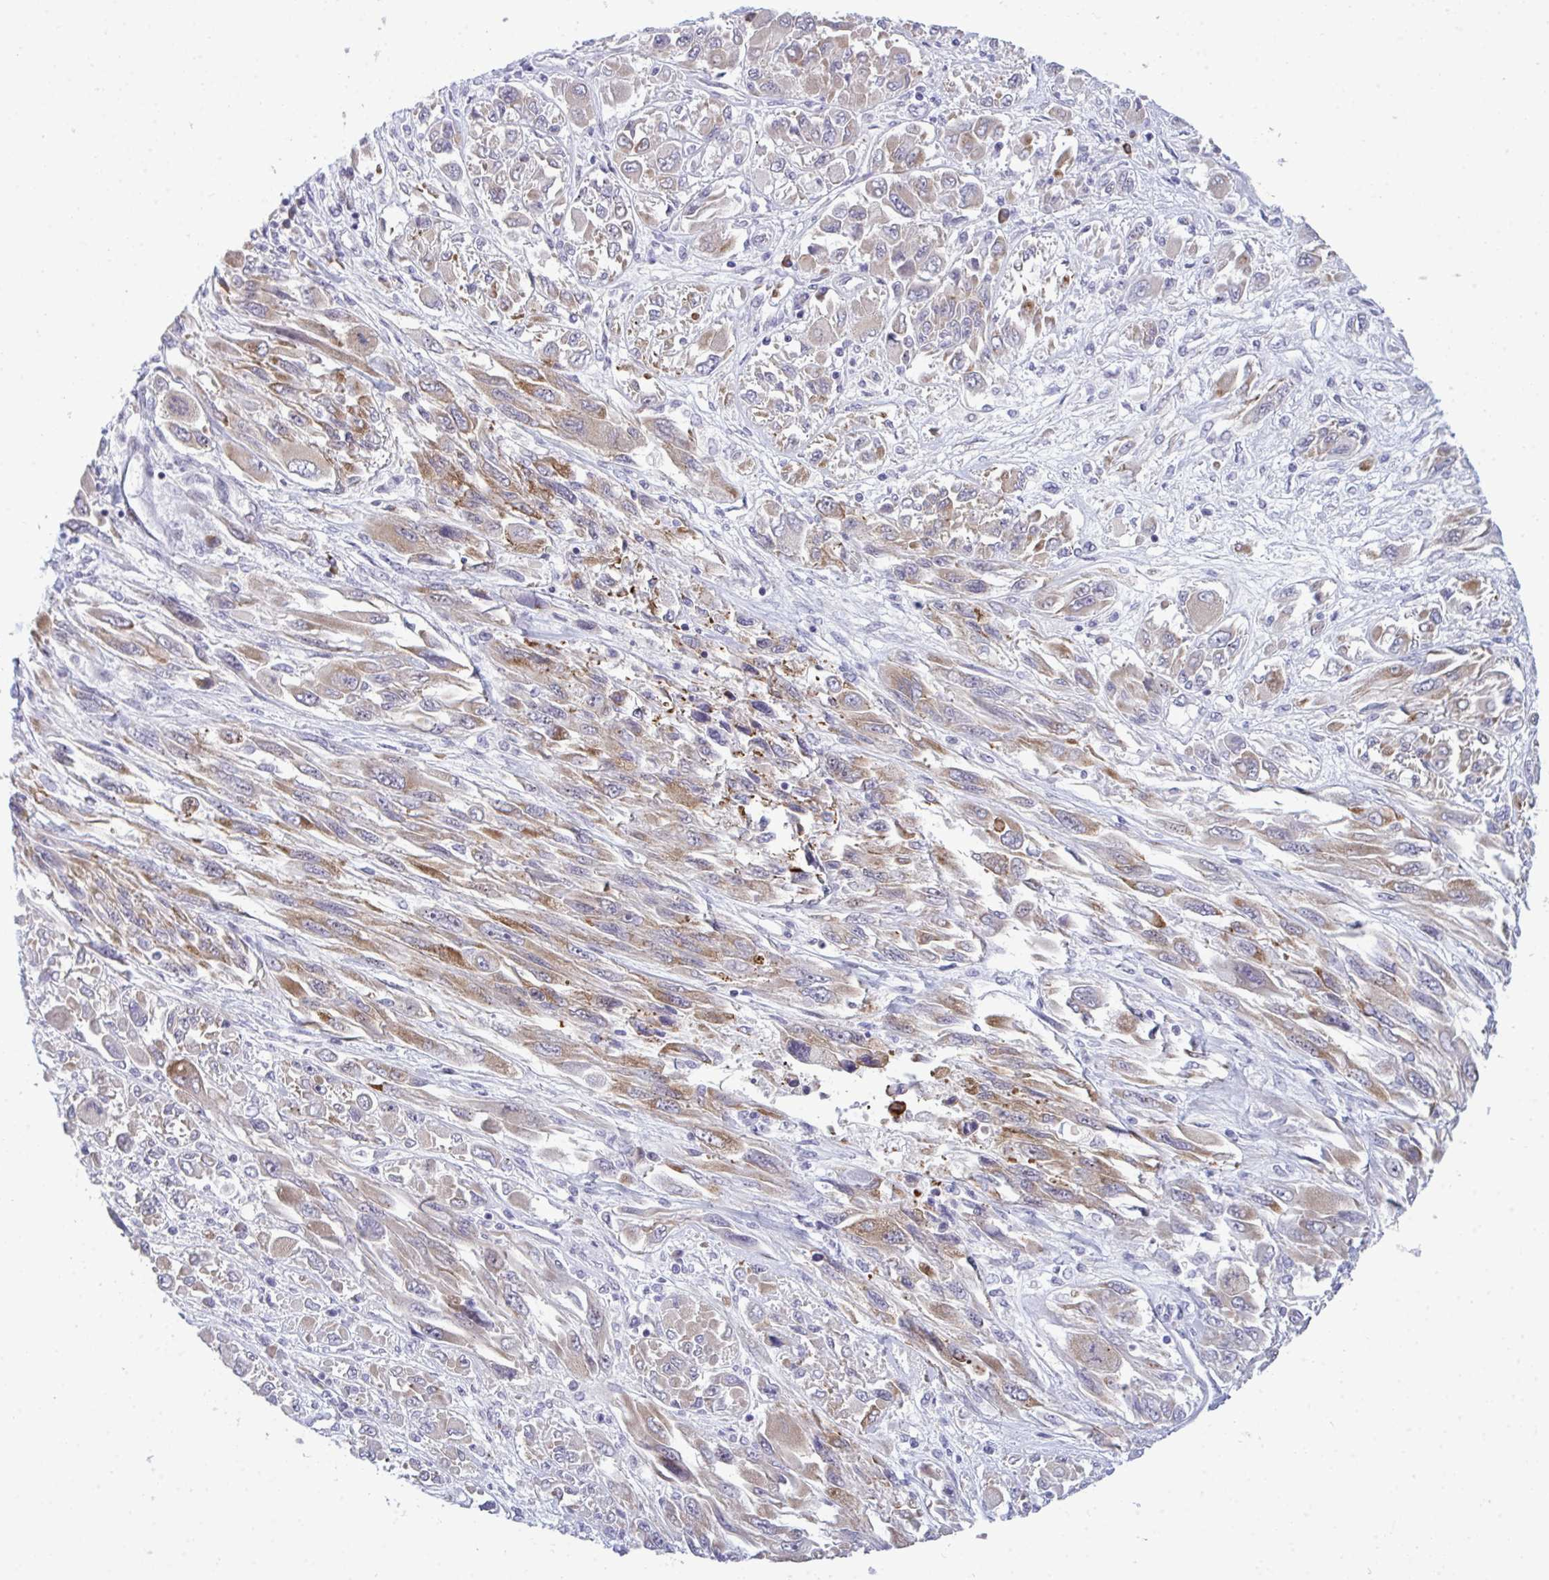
{"staining": {"intensity": "weak", "quantity": "25%-75%", "location": "cytoplasmic/membranous"}, "tissue": "melanoma", "cell_type": "Tumor cells", "image_type": "cancer", "snomed": [{"axis": "morphology", "description": "Malignant melanoma, NOS"}, {"axis": "topography", "description": "Skin"}], "caption": "Immunohistochemical staining of malignant melanoma displays low levels of weak cytoplasmic/membranous protein staining in approximately 25%-75% of tumor cells.", "gene": "TAB1", "patient": {"sex": "female", "age": 91}}